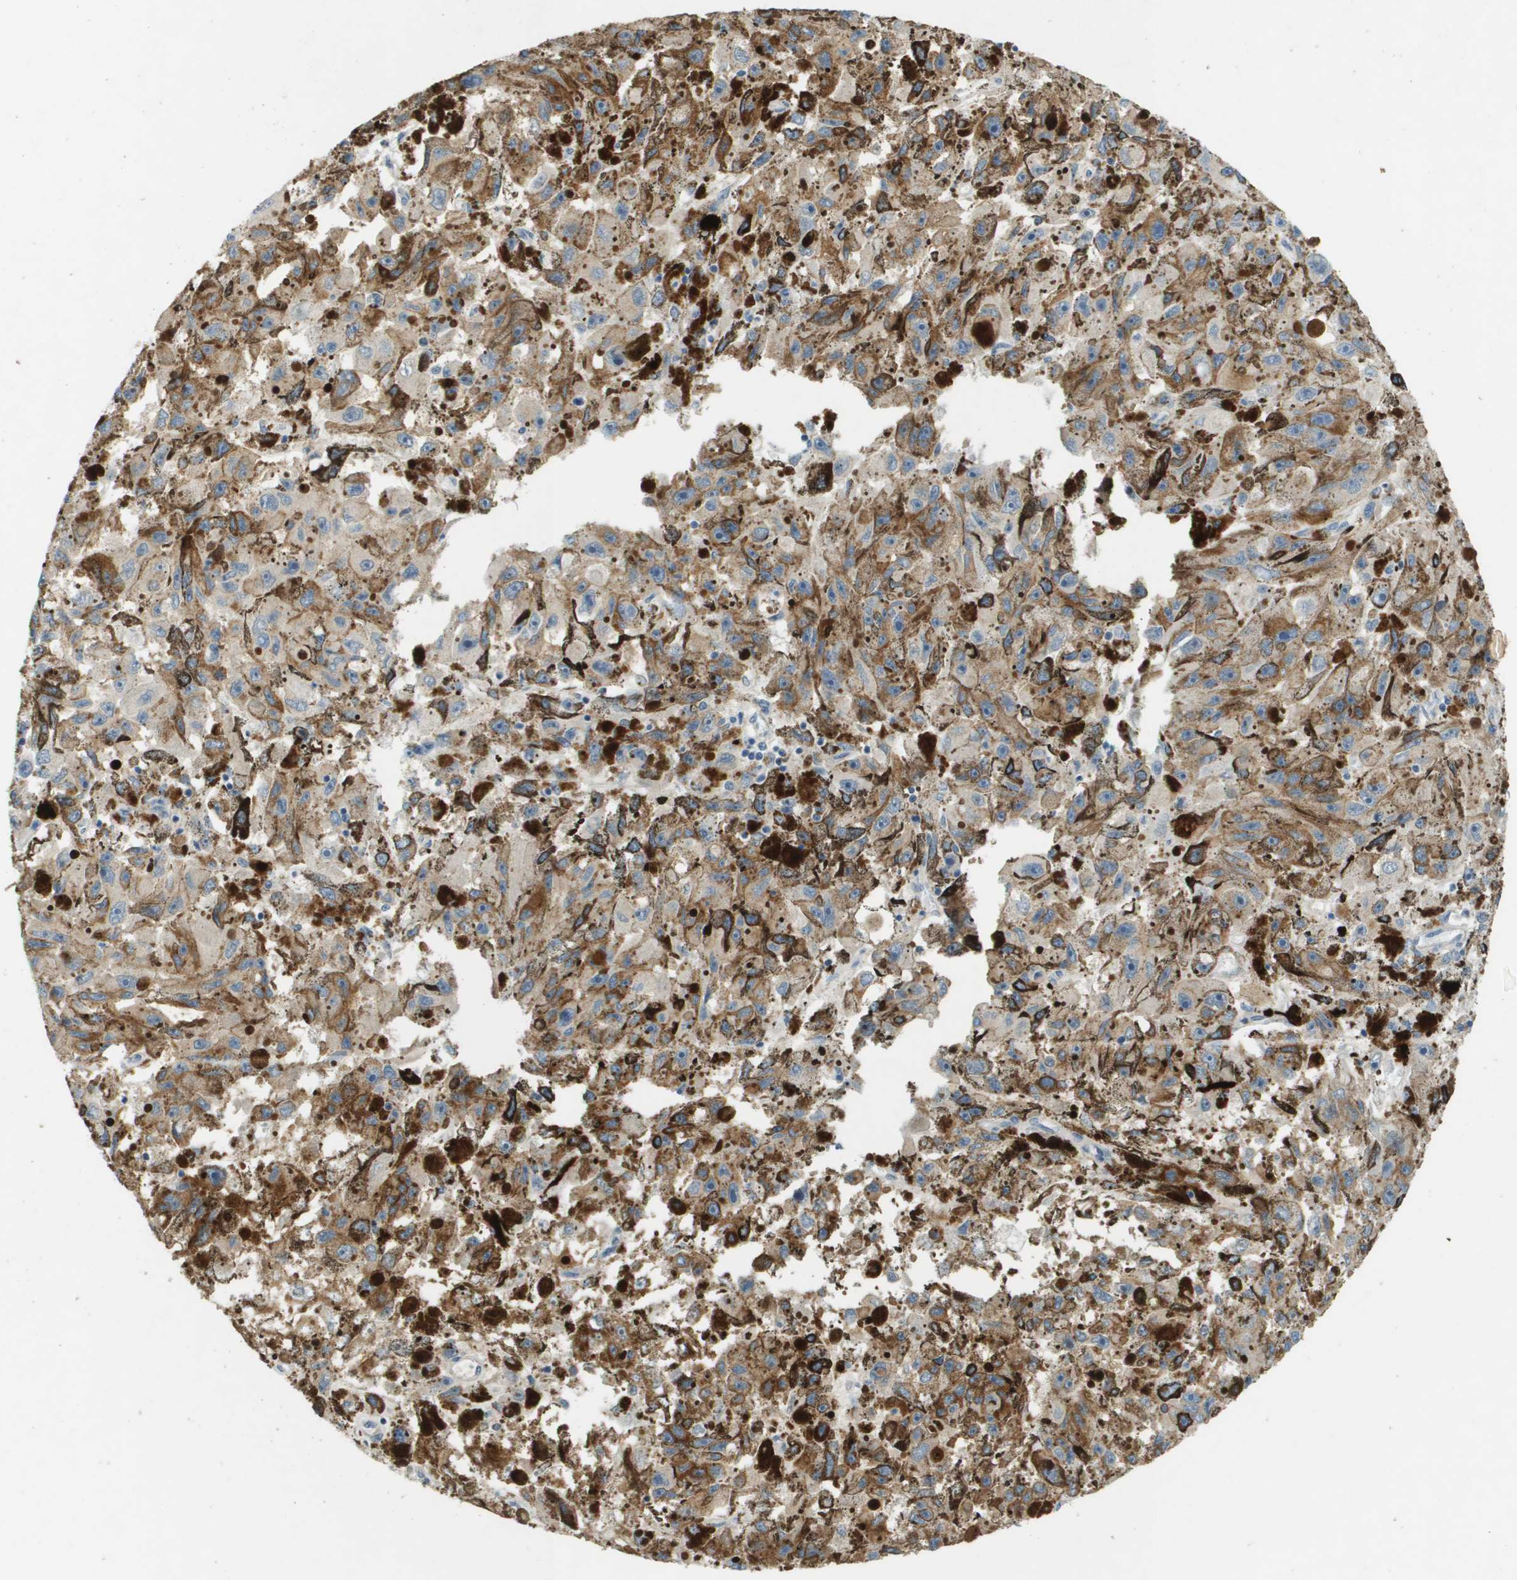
{"staining": {"intensity": "weak", "quantity": "<25%", "location": "cytoplasmic/membranous"}, "tissue": "melanoma", "cell_type": "Tumor cells", "image_type": "cancer", "snomed": [{"axis": "morphology", "description": "Malignant melanoma, NOS"}, {"axis": "topography", "description": "Skin"}], "caption": "This is an immunohistochemistry image of human melanoma. There is no staining in tumor cells.", "gene": "VTN", "patient": {"sex": "female", "age": 104}}